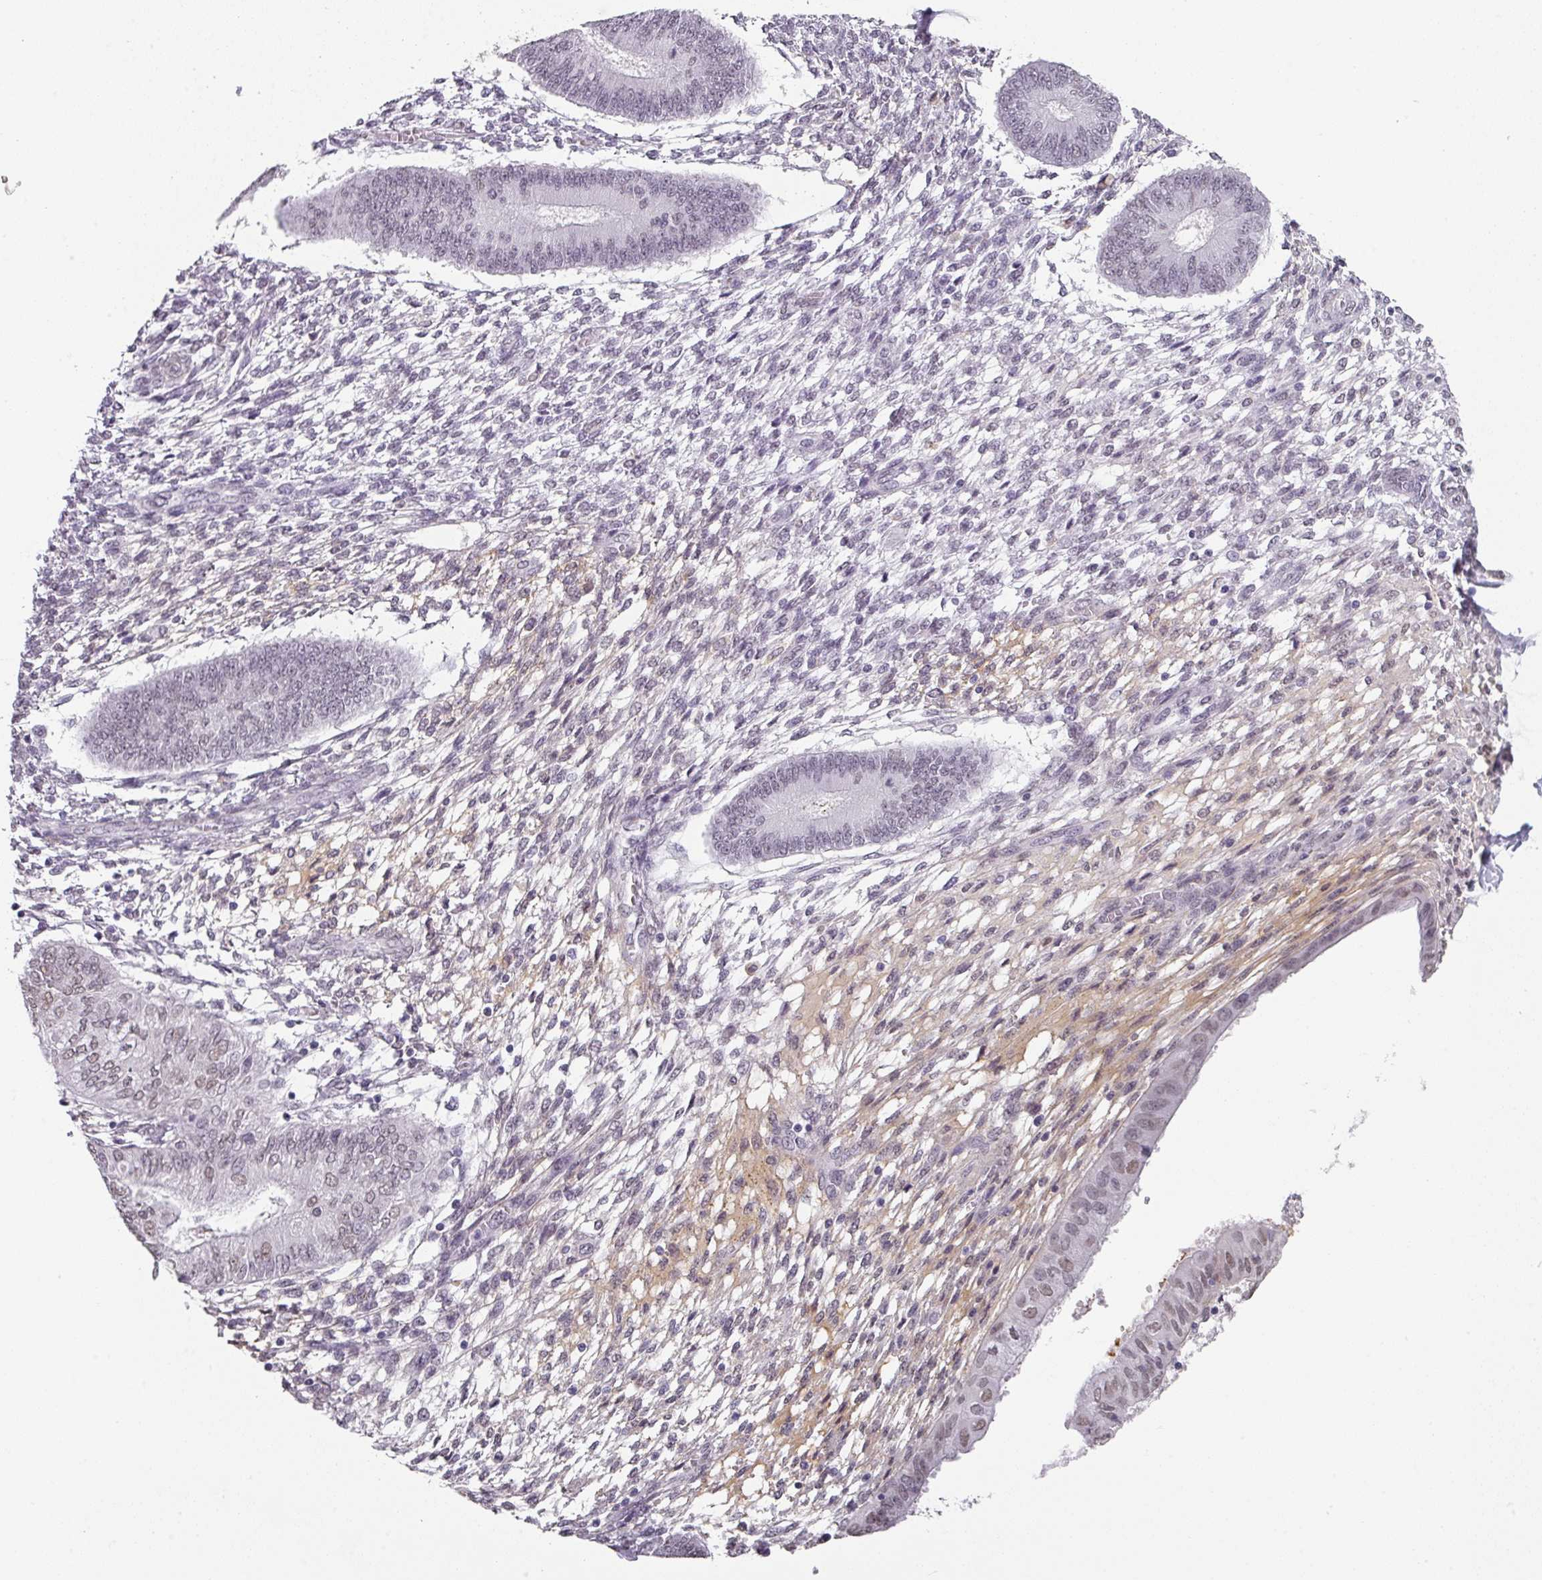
{"staining": {"intensity": "negative", "quantity": "none", "location": "none"}, "tissue": "endometrium", "cell_type": "Cells in endometrial stroma", "image_type": "normal", "snomed": [{"axis": "morphology", "description": "Normal tissue, NOS"}, {"axis": "topography", "description": "Endometrium"}], "caption": "Immunohistochemical staining of benign endometrium reveals no significant positivity in cells in endometrial stroma. Nuclei are stained in blue.", "gene": "C1QB", "patient": {"sex": "female", "age": 49}}